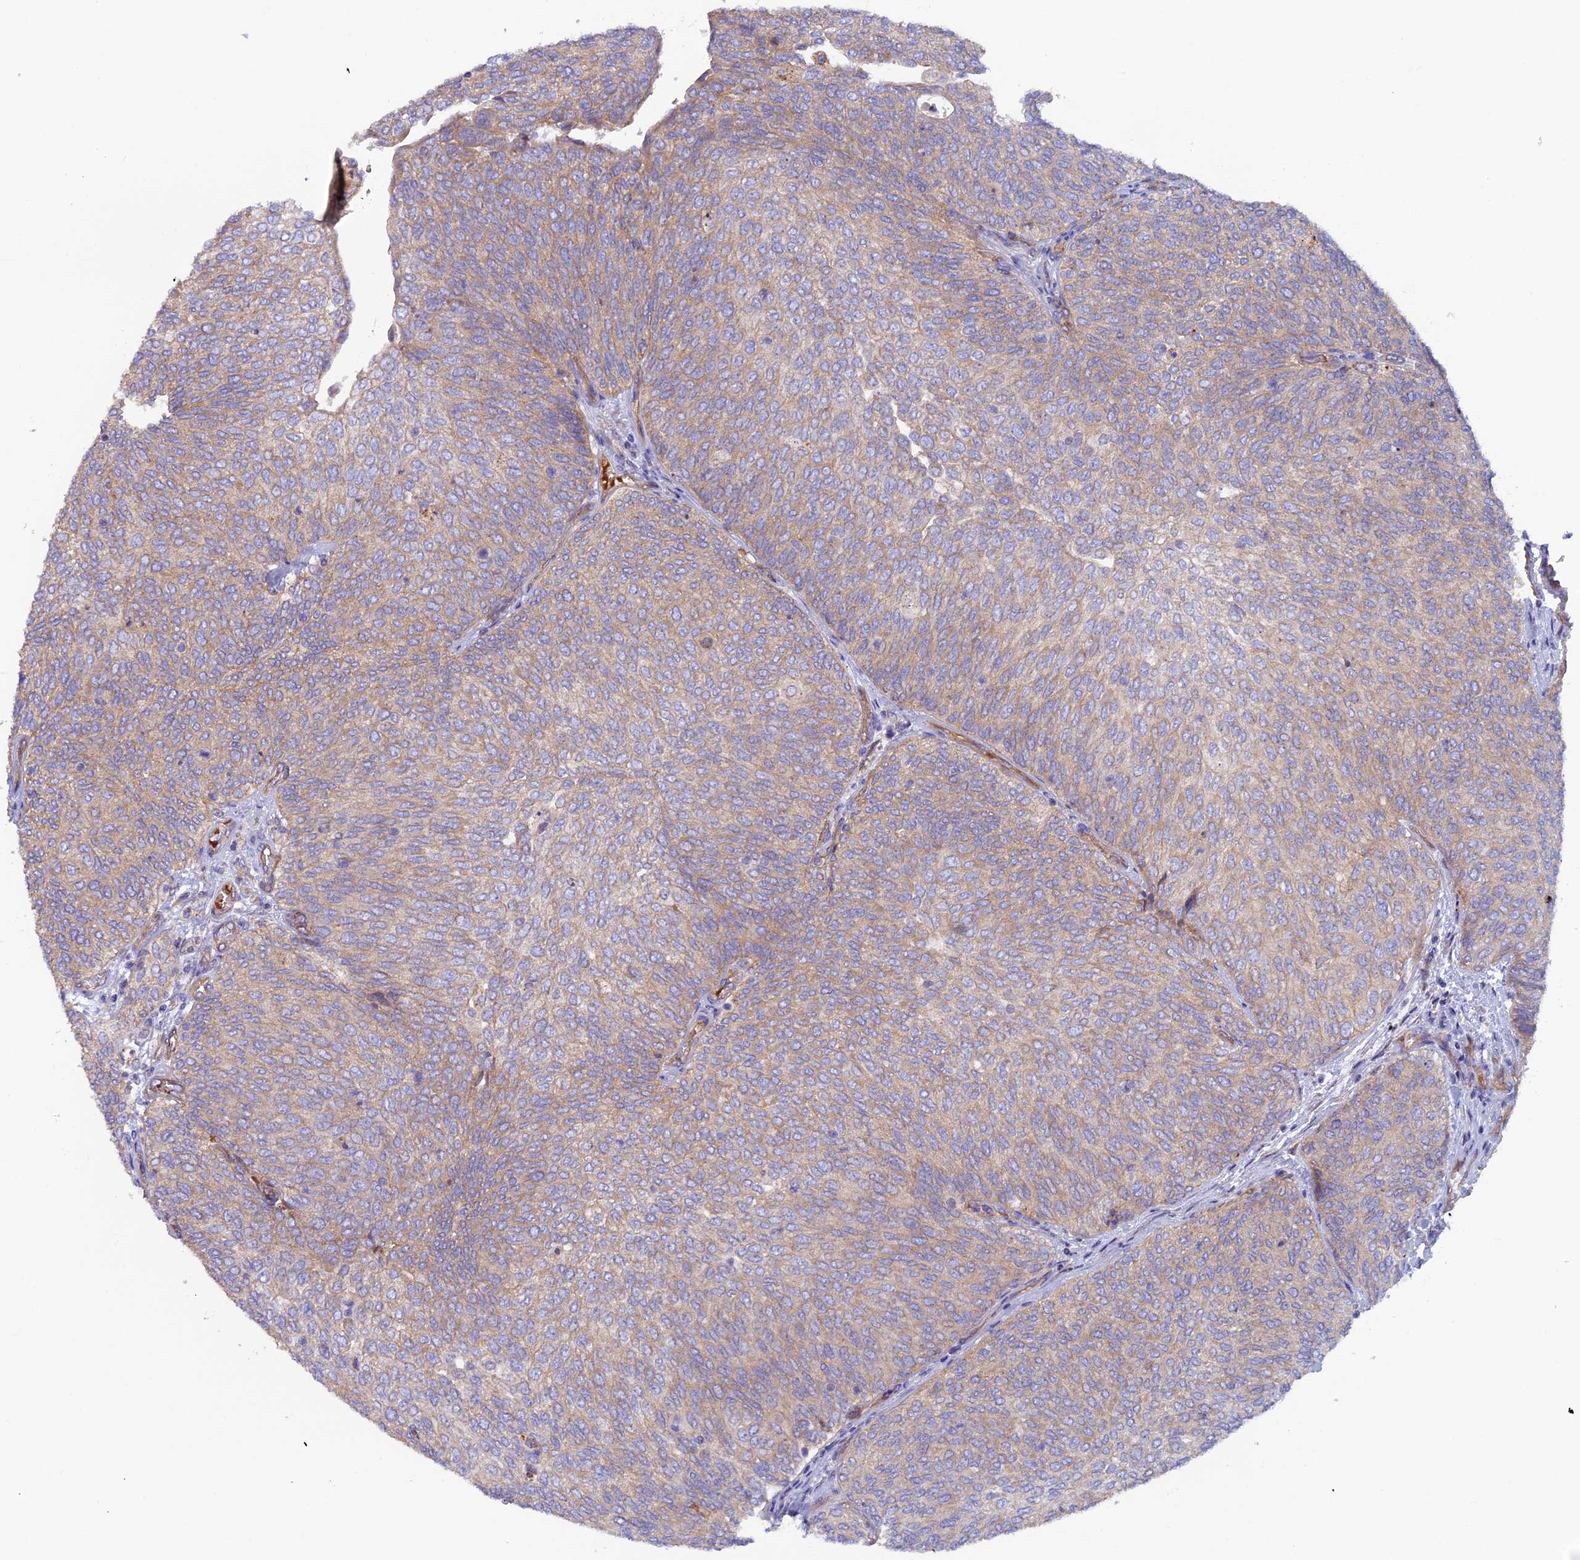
{"staining": {"intensity": "moderate", "quantity": "25%-75%", "location": "cytoplasmic/membranous"}, "tissue": "urothelial cancer", "cell_type": "Tumor cells", "image_type": "cancer", "snomed": [{"axis": "morphology", "description": "Urothelial carcinoma, Low grade"}, {"axis": "topography", "description": "Urinary bladder"}], "caption": "Immunohistochemistry (IHC) (DAB) staining of human urothelial carcinoma (low-grade) reveals moderate cytoplasmic/membranous protein staining in about 25%-75% of tumor cells. The staining is performed using DAB (3,3'-diaminobenzidine) brown chromogen to label protein expression. The nuclei are counter-stained blue using hematoxylin.", "gene": "DUS3L", "patient": {"sex": "female", "age": 79}}